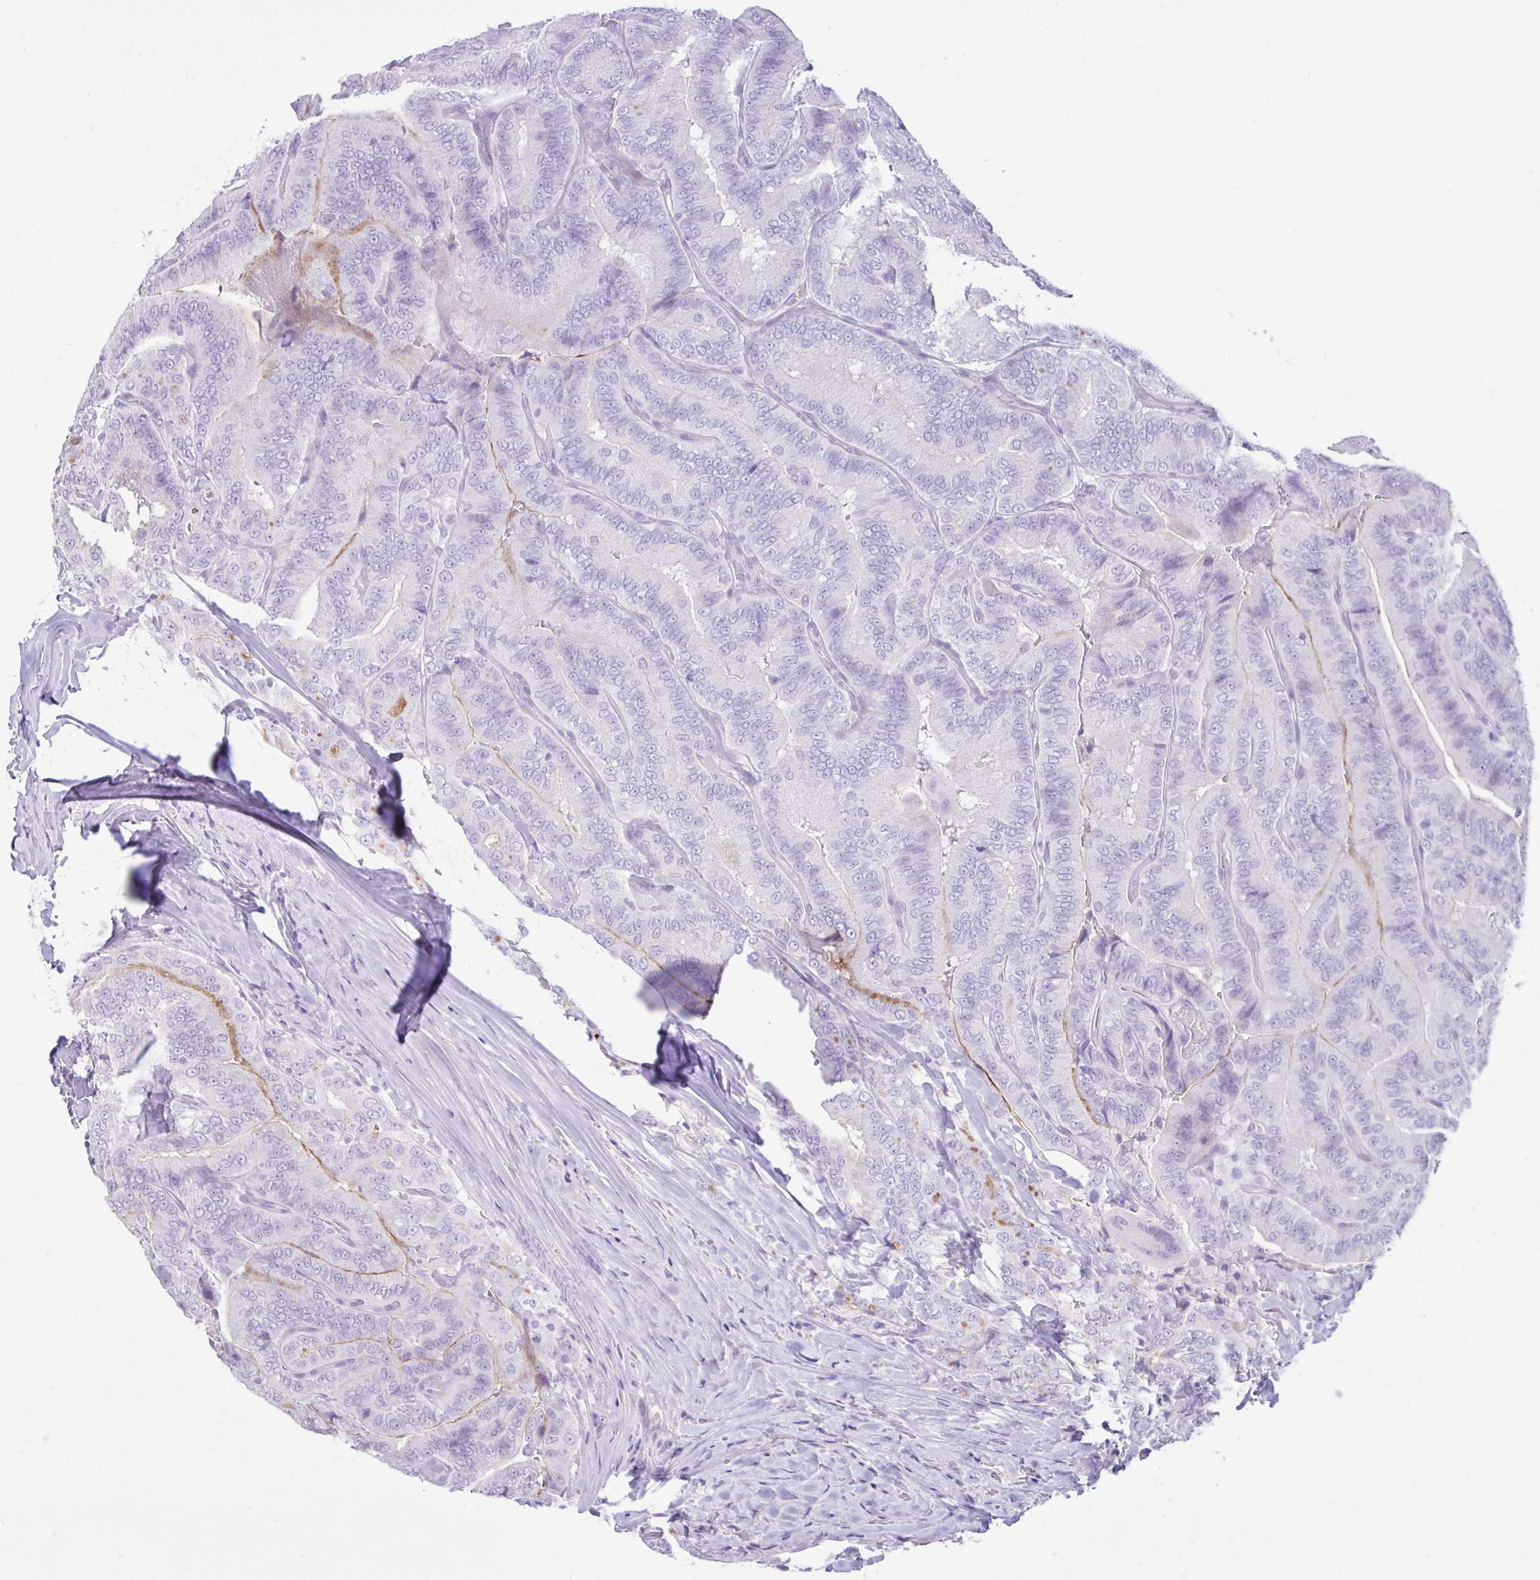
{"staining": {"intensity": "negative", "quantity": "none", "location": "none"}, "tissue": "thyroid cancer", "cell_type": "Tumor cells", "image_type": "cancer", "snomed": [{"axis": "morphology", "description": "Papillary adenocarcinoma, NOS"}, {"axis": "topography", "description": "Thyroid gland"}], "caption": "DAB (3,3'-diaminobenzidine) immunohistochemical staining of papillary adenocarcinoma (thyroid) exhibits no significant staining in tumor cells. Brightfield microscopy of immunohistochemistry stained with DAB (brown) and hematoxylin (blue), captured at high magnification.", "gene": "REEP1", "patient": {"sex": "male", "age": 61}}